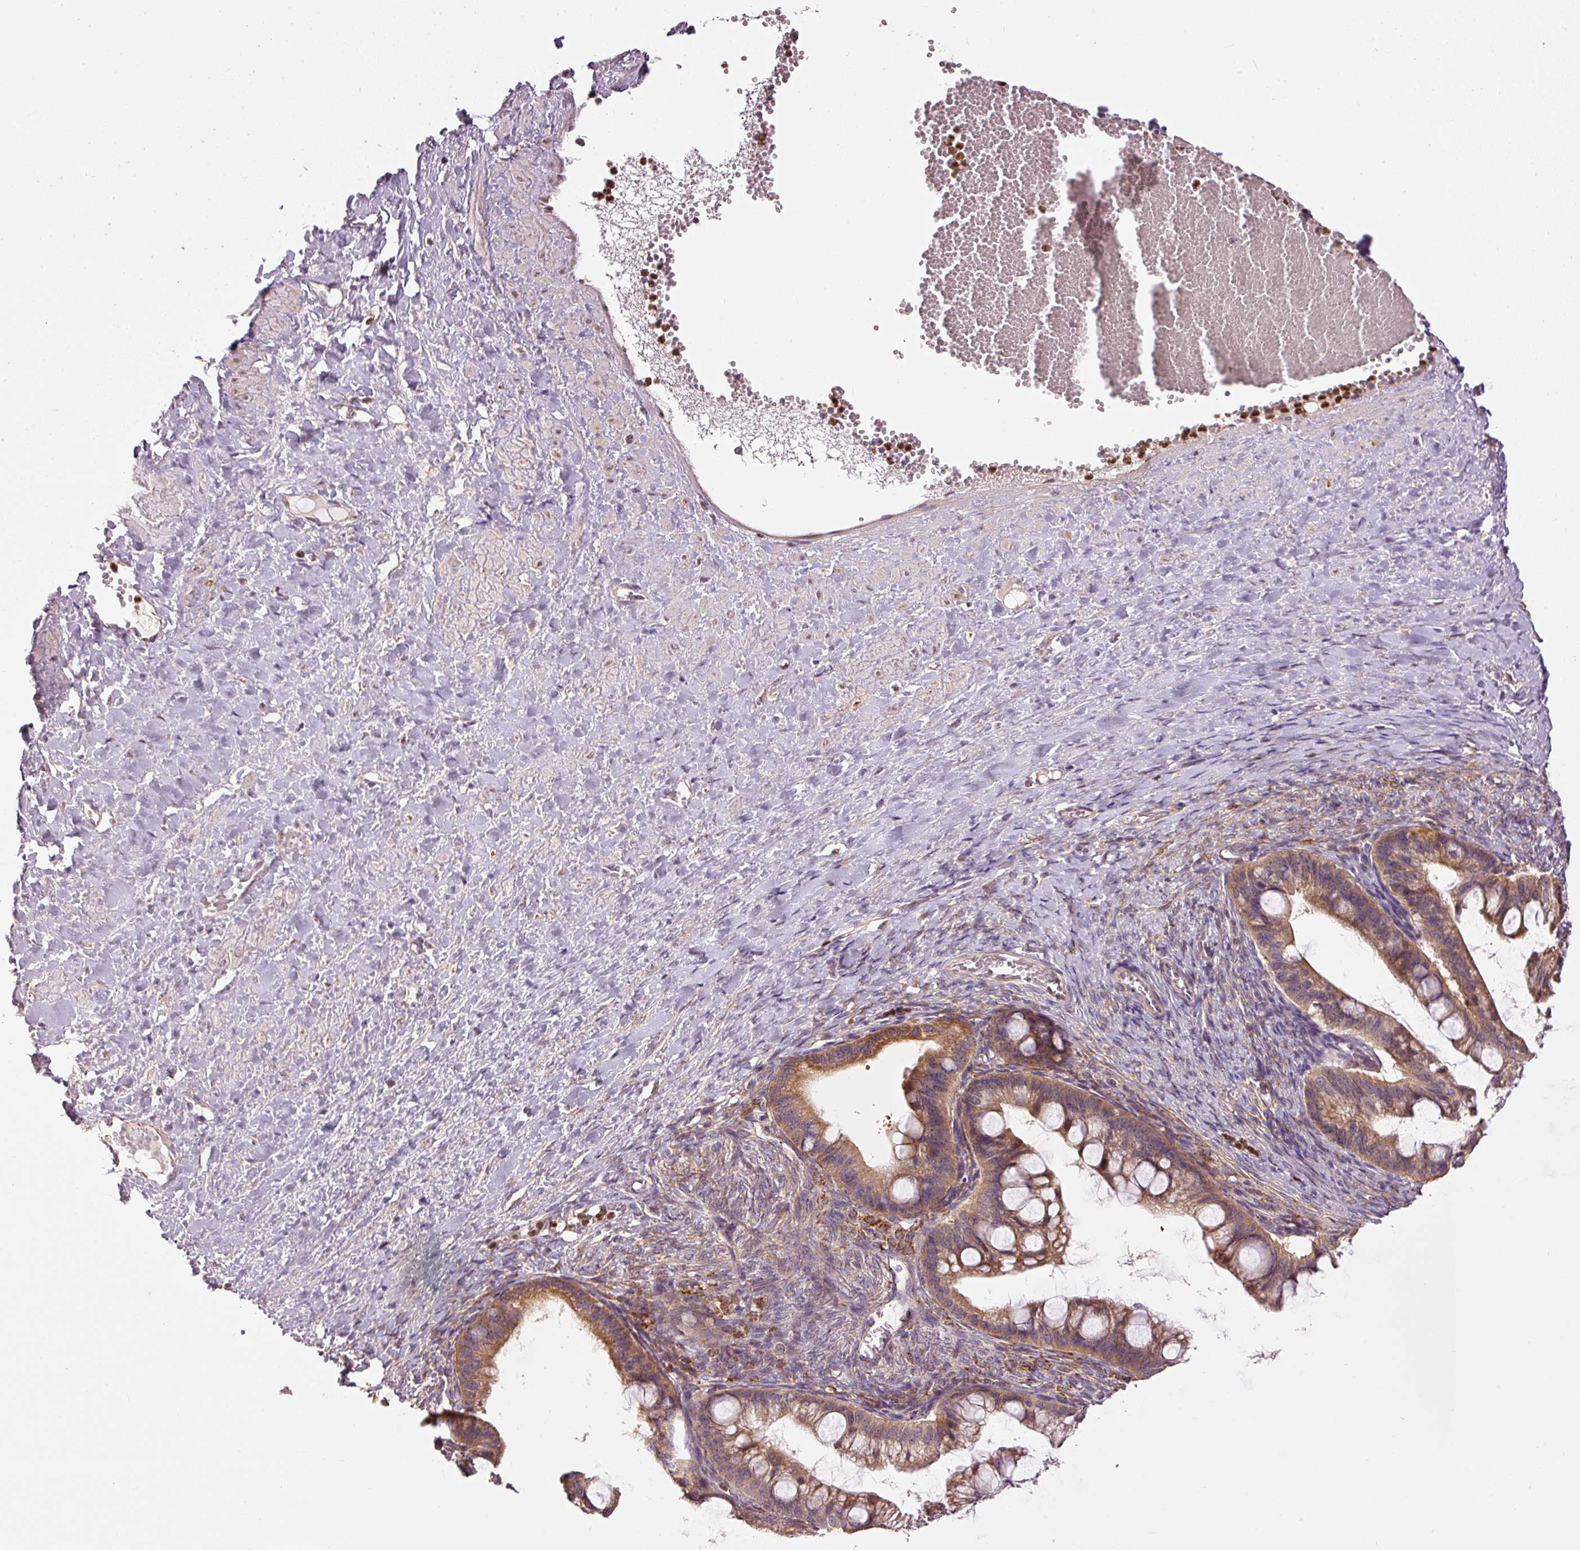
{"staining": {"intensity": "moderate", "quantity": ">75%", "location": "cytoplasmic/membranous"}, "tissue": "ovarian cancer", "cell_type": "Tumor cells", "image_type": "cancer", "snomed": [{"axis": "morphology", "description": "Cystadenocarcinoma, mucinous, NOS"}, {"axis": "topography", "description": "Ovary"}], "caption": "Moderate cytoplasmic/membranous expression is identified in about >75% of tumor cells in ovarian mucinous cystadenocarcinoma. (DAB IHC, brown staining for protein, blue staining for nuclei).", "gene": "MTHFD1L", "patient": {"sex": "female", "age": 73}}